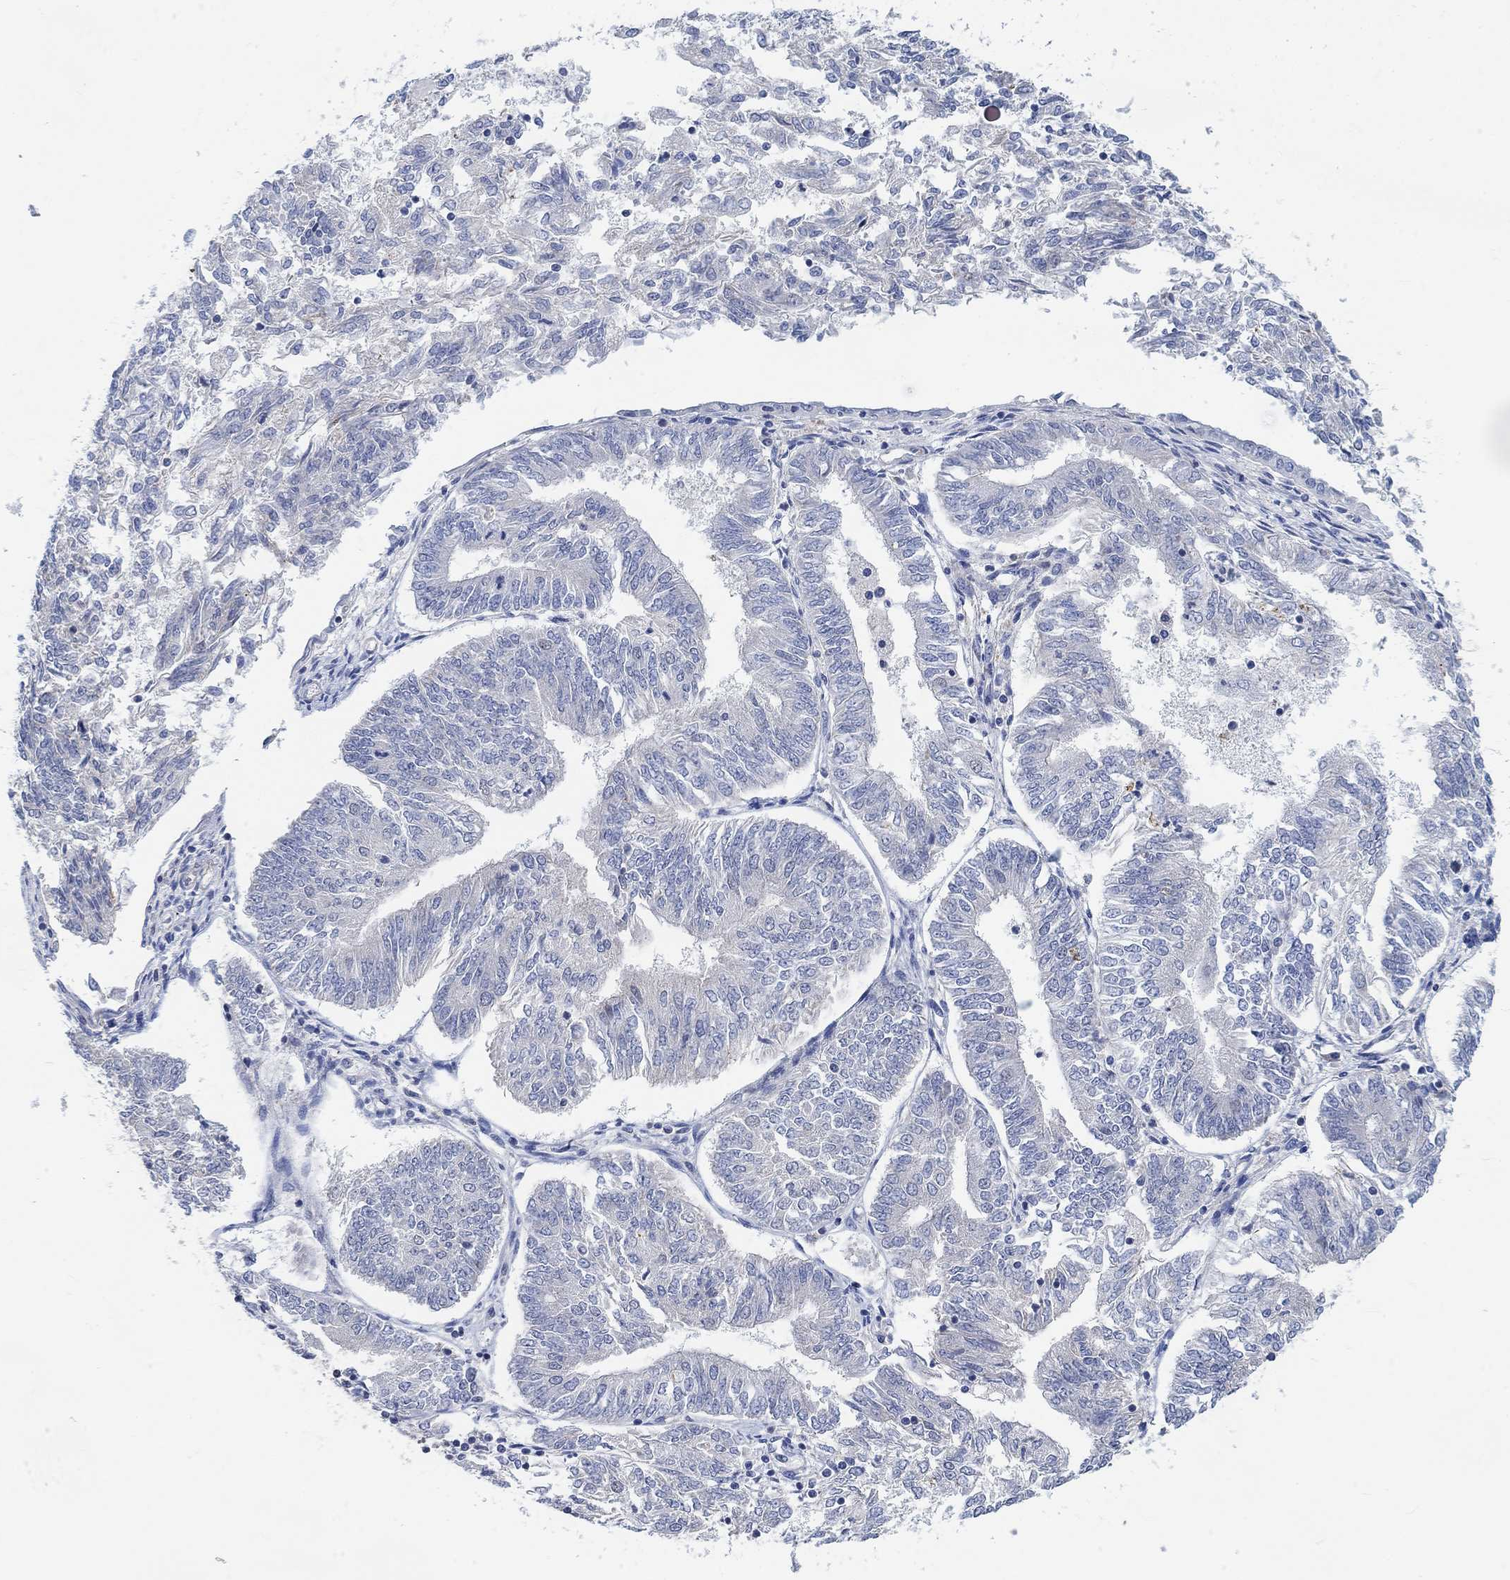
{"staining": {"intensity": "negative", "quantity": "none", "location": "none"}, "tissue": "endometrial cancer", "cell_type": "Tumor cells", "image_type": "cancer", "snomed": [{"axis": "morphology", "description": "Adenocarcinoma, NOS"}, {"axis": "topography", "description": "Endometrium"}], "caption": "A high-resolution histopathology image shows IHC staining of adenocarcinoma (endometrial), which reveals no significant expression in tumor cells.", "gene": "HCRTR1", "patient": {"sex": "female", "age": 58}}